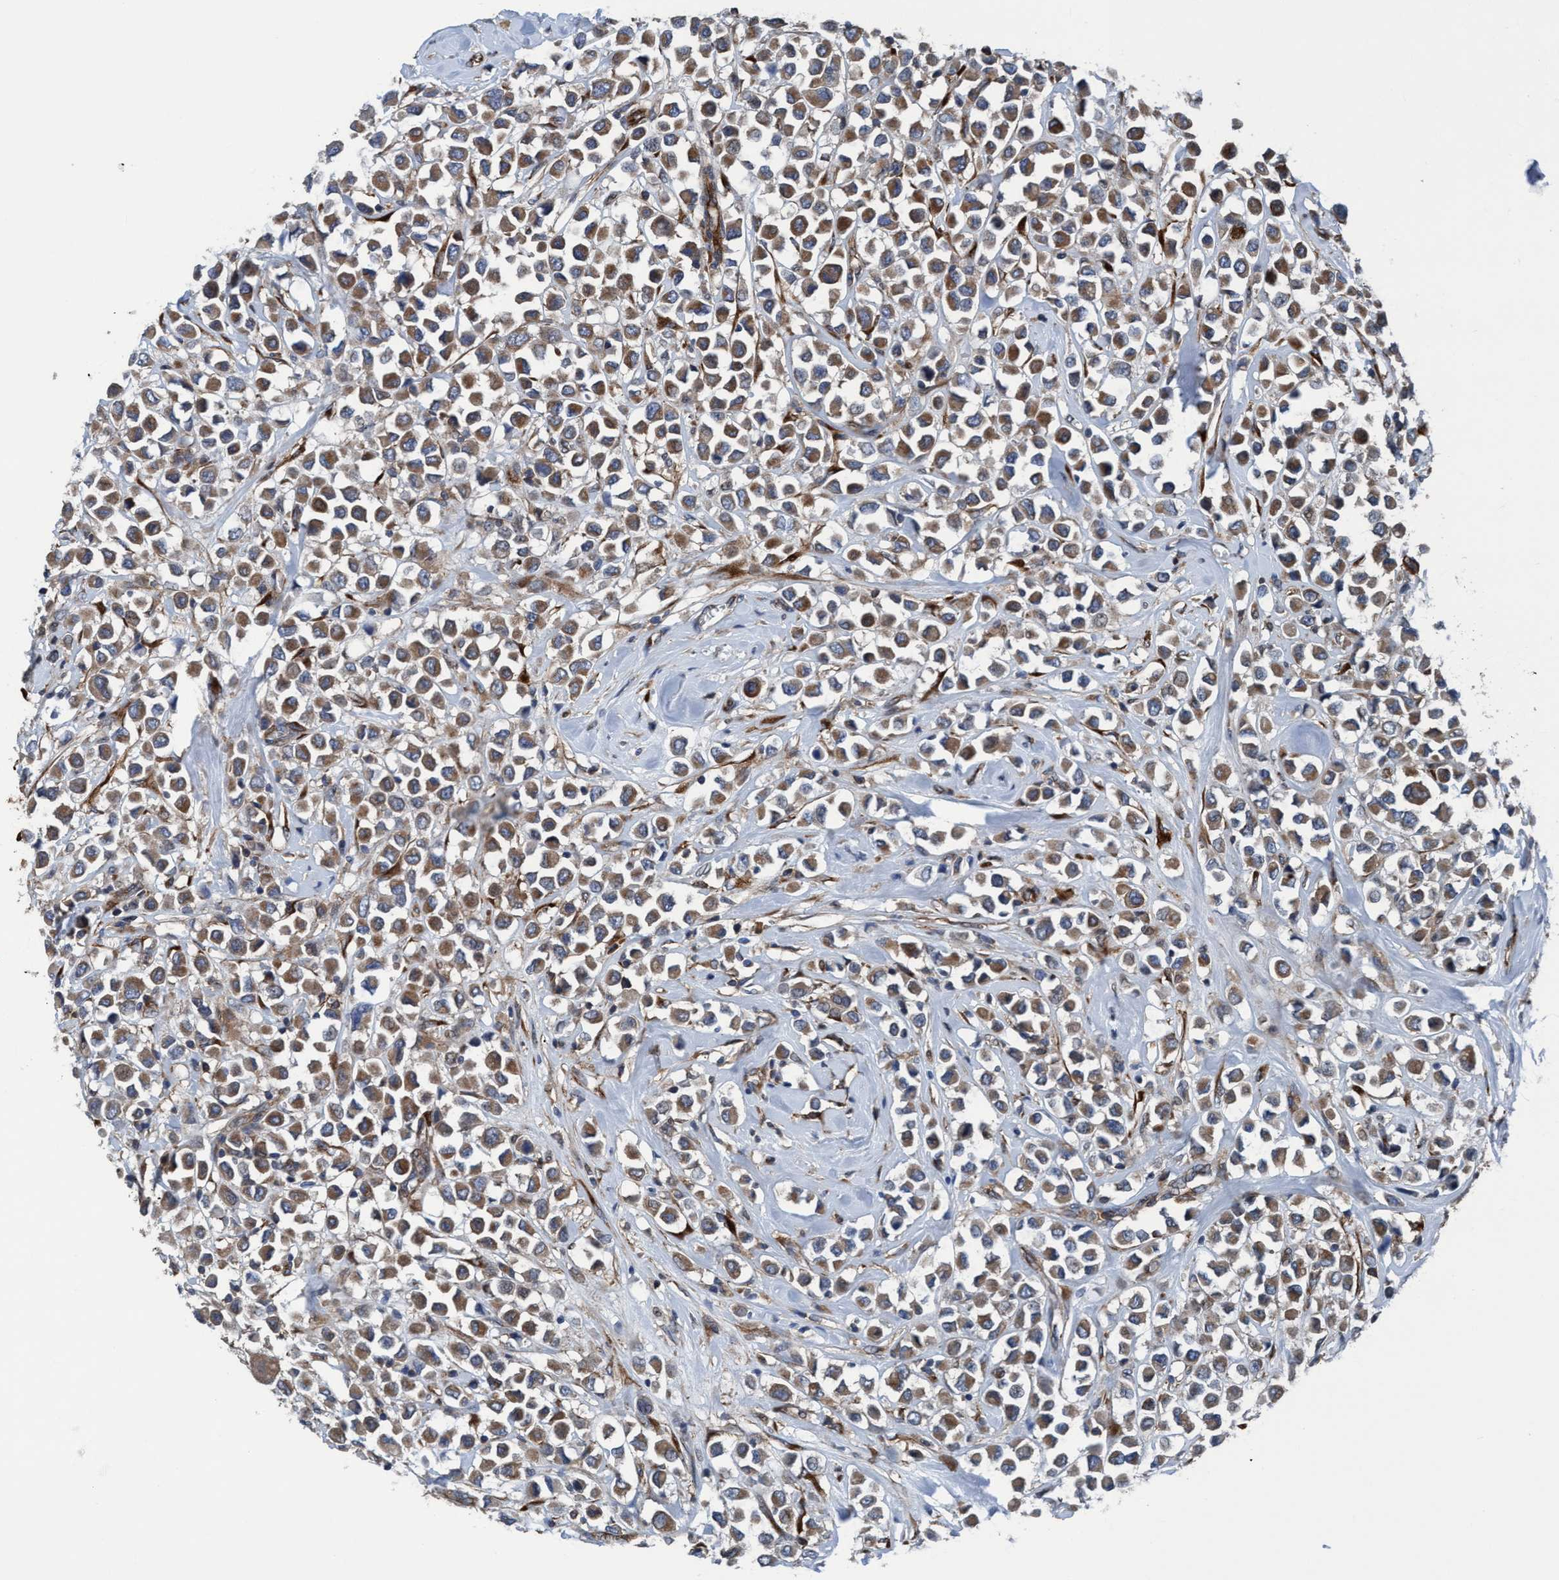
{"staining": {"intensity": "moderate", "quantity": ">75%", "location": "cytoplasmic/membranous"}, "tissue": "breast cancer", "cell_type": "Tumor cells", "image_type": "cancer", "snomed": [{"axis": "morphology", "description": "Duct carcinoma"}, {"axis": "topography", "description": "Breast"}], "caption": "Breast cancer (infiltrating ductal carcinoma) stained with a brown dye demonstrates moderate cytoplasmic/membranous positive positivity in approximately >75% of tumor cells.", "gene": "NMT1", "patient": {"sex": "female", "age": 61}}